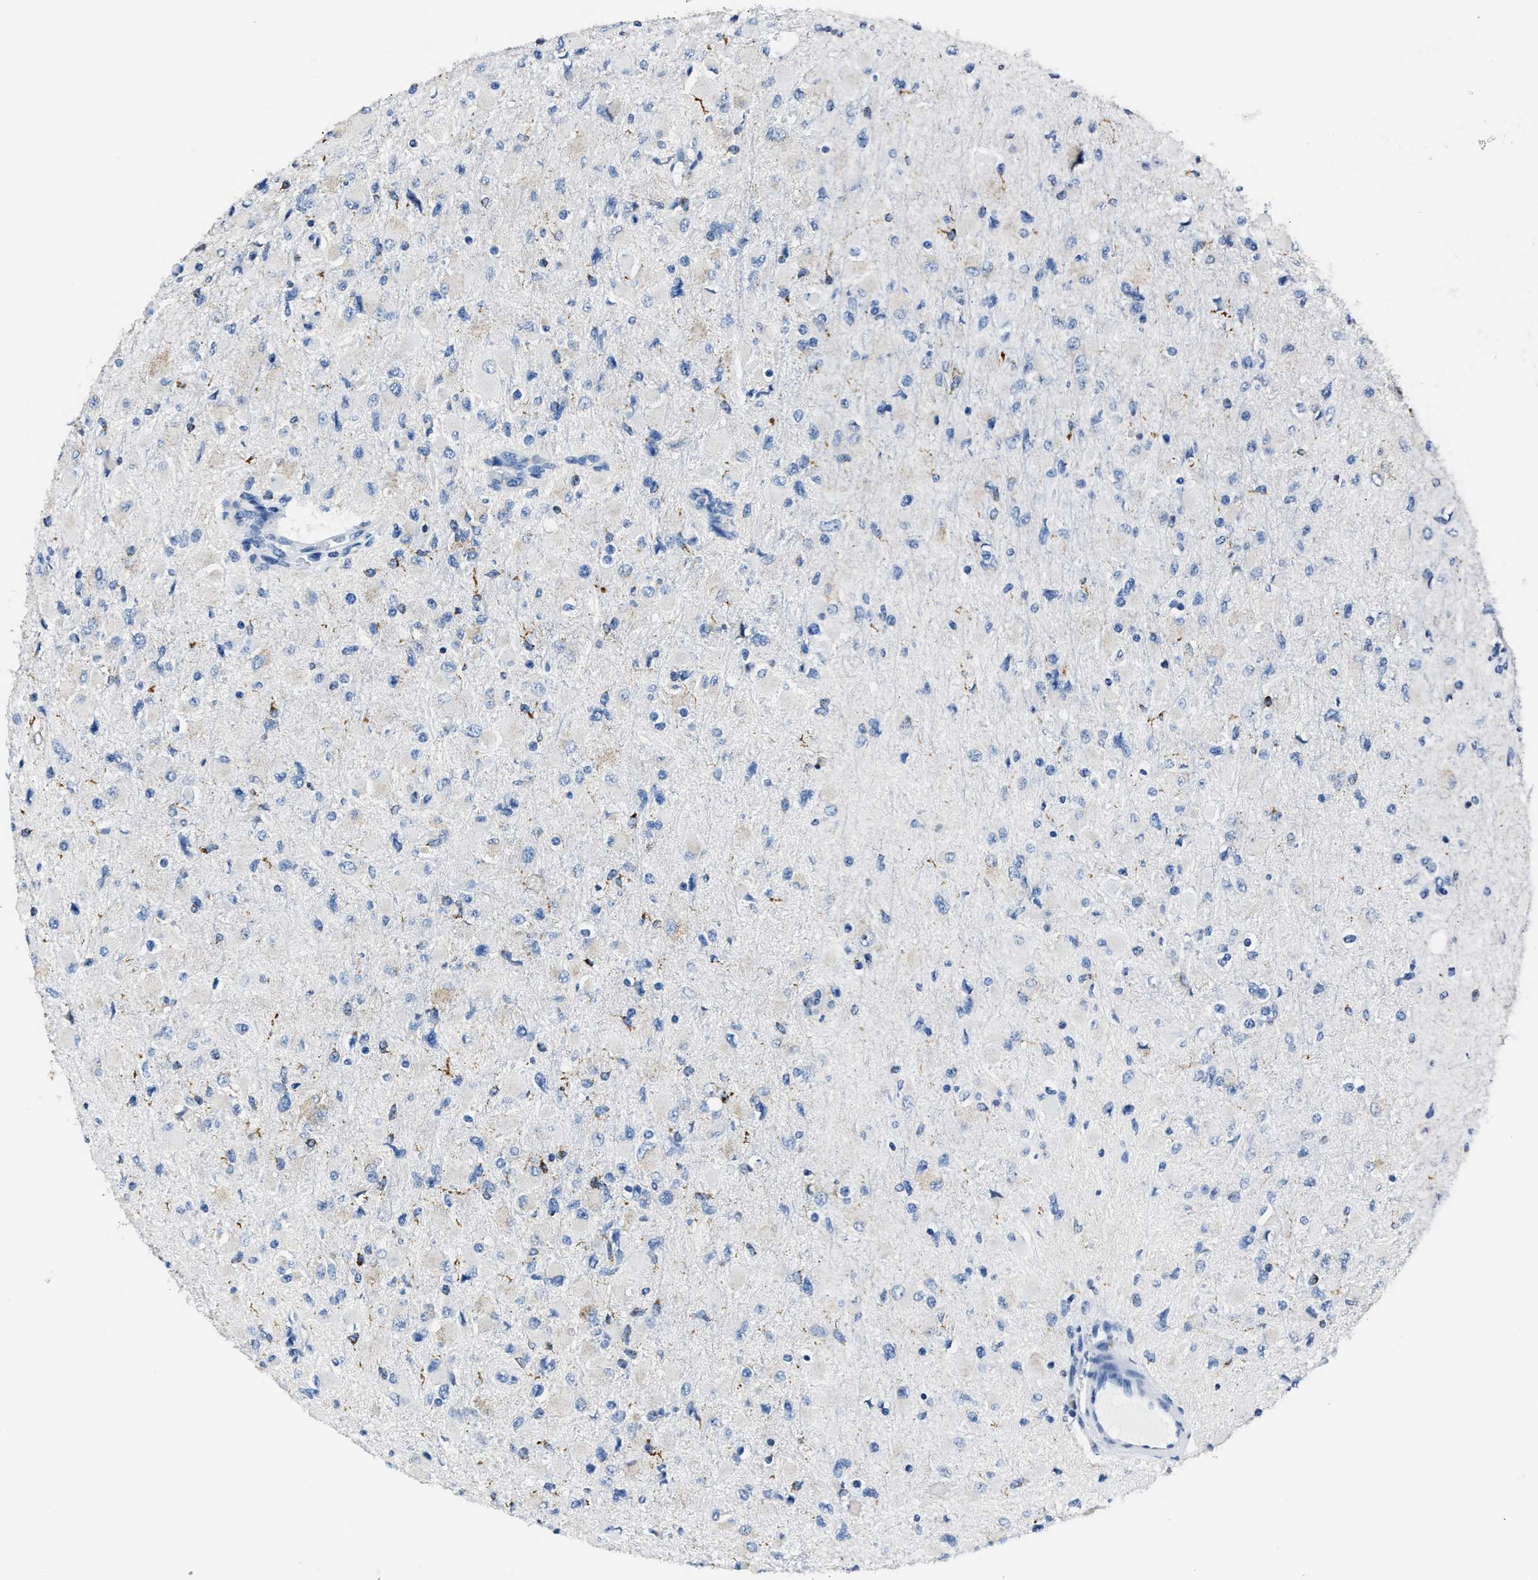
{"staining": {"intensity": "weak", "quantity": "<25%", "location": "cytoplasmic/membranous"}, "tissue": "glioma", "cell_type": "Tumor cells", "image_type": "cancer", "snomed": [{"axis": "morphology", "description": "Glioma, malignant, High grade"}, {"axis": "topography", "description": "Cerebral cortex"}], "caption": "The histopathology image demonstrates no significant expression in tumor cells of glioma. The staining is performed using DAB brown chromogen with nuclei counter-stained in using hematoxylin.", "gene": "AMACR", "patient": {"sex": "female", "age": 36}}